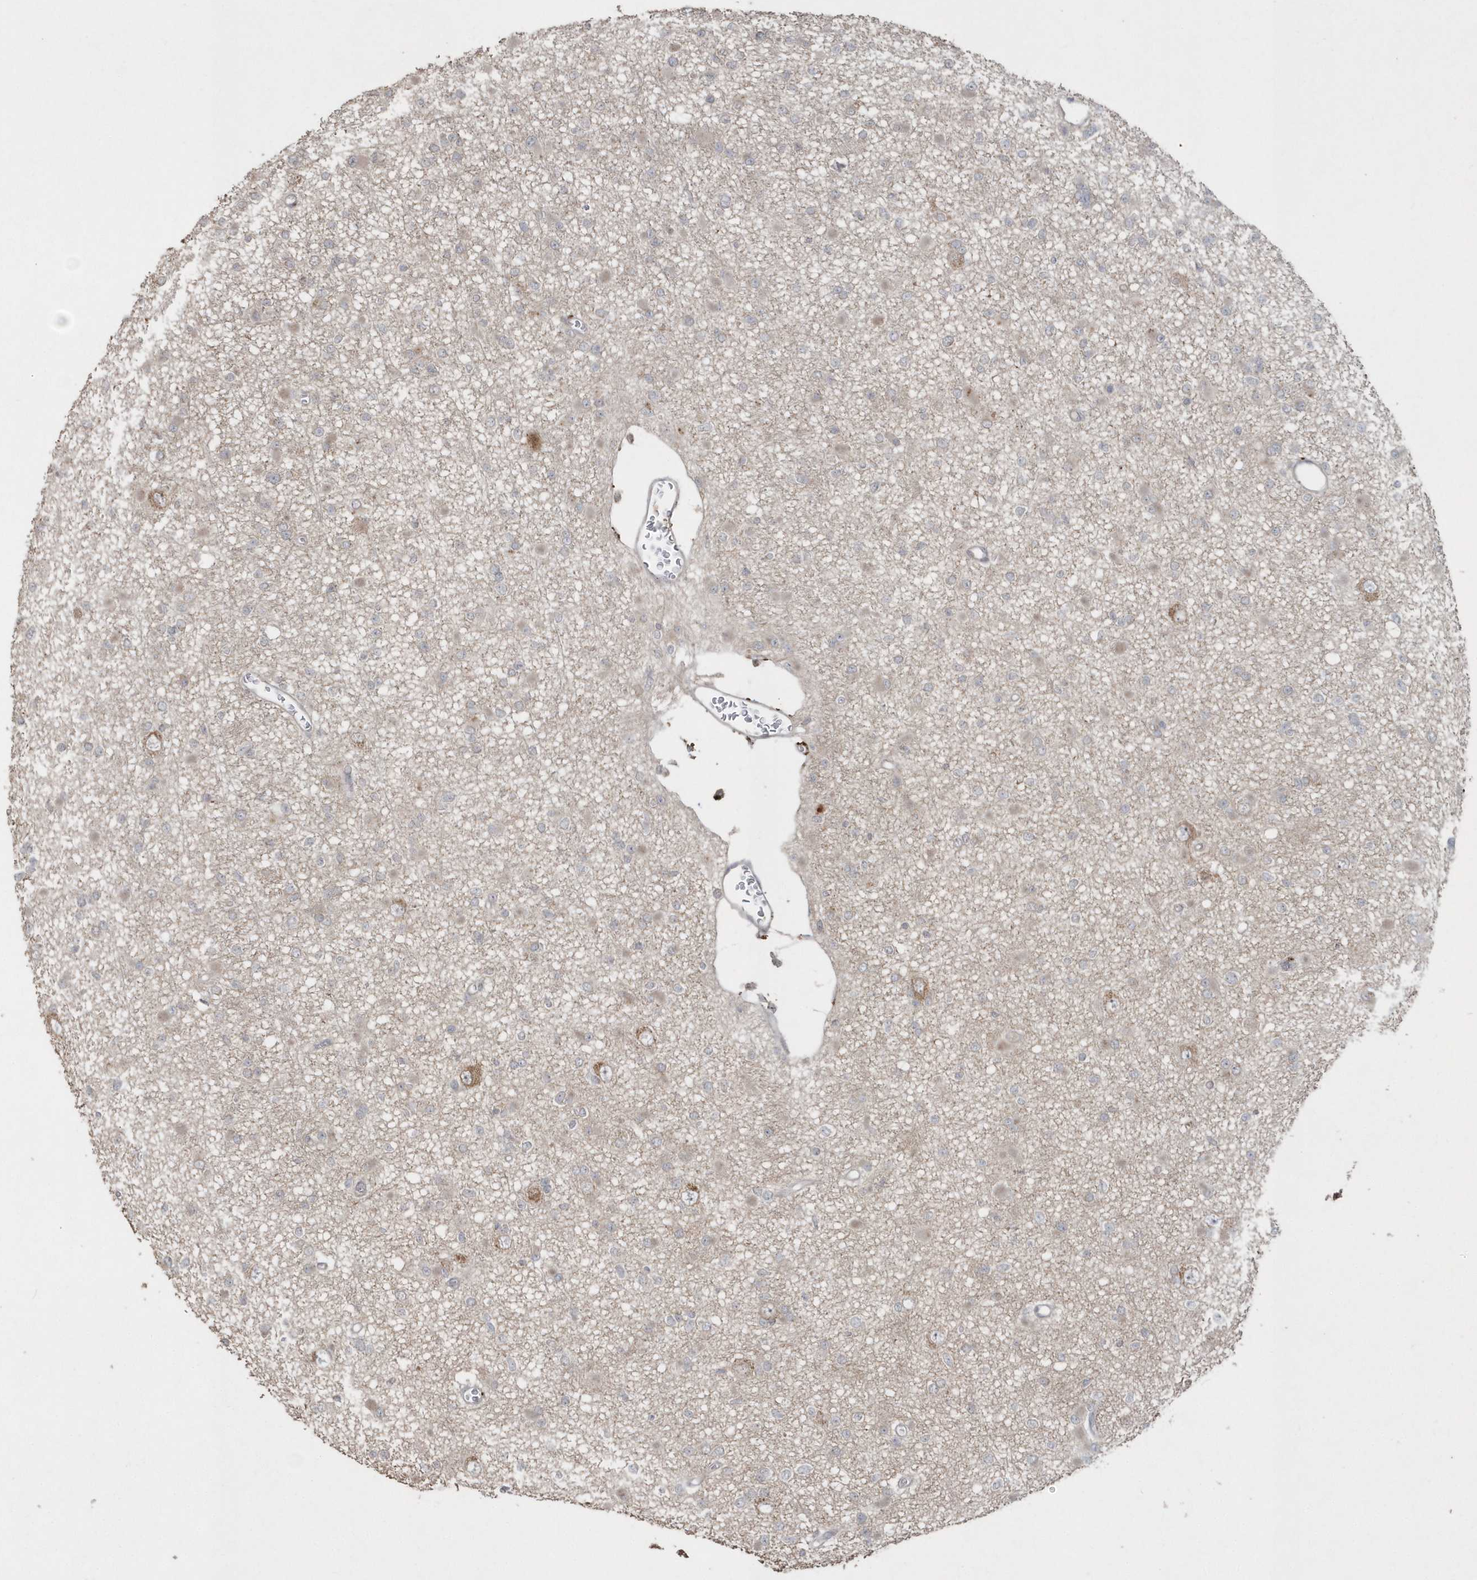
{"staining": {"intensity": "negative", "quantity": "none", "location": "none"}, "tissue": "glioma", "cell_type": "Tumor cells", "image_type": "cancer", "snomed": [{"axis": "morphology", "description": "Glioma, malignant, Low grade"}, {"axis": "topography", "description": "Brain"}], "caption": "Immunohistochemistry (IHC) histopathology image of glioma stained for a protein (brown), which reveals no expression in tumor cells. (DAB (3,3'-diaminobenzidine) IHC with hematoxylin counter stain).", "gene": "GEMIN6", "patient": {"sex": "female", "age": 22}}